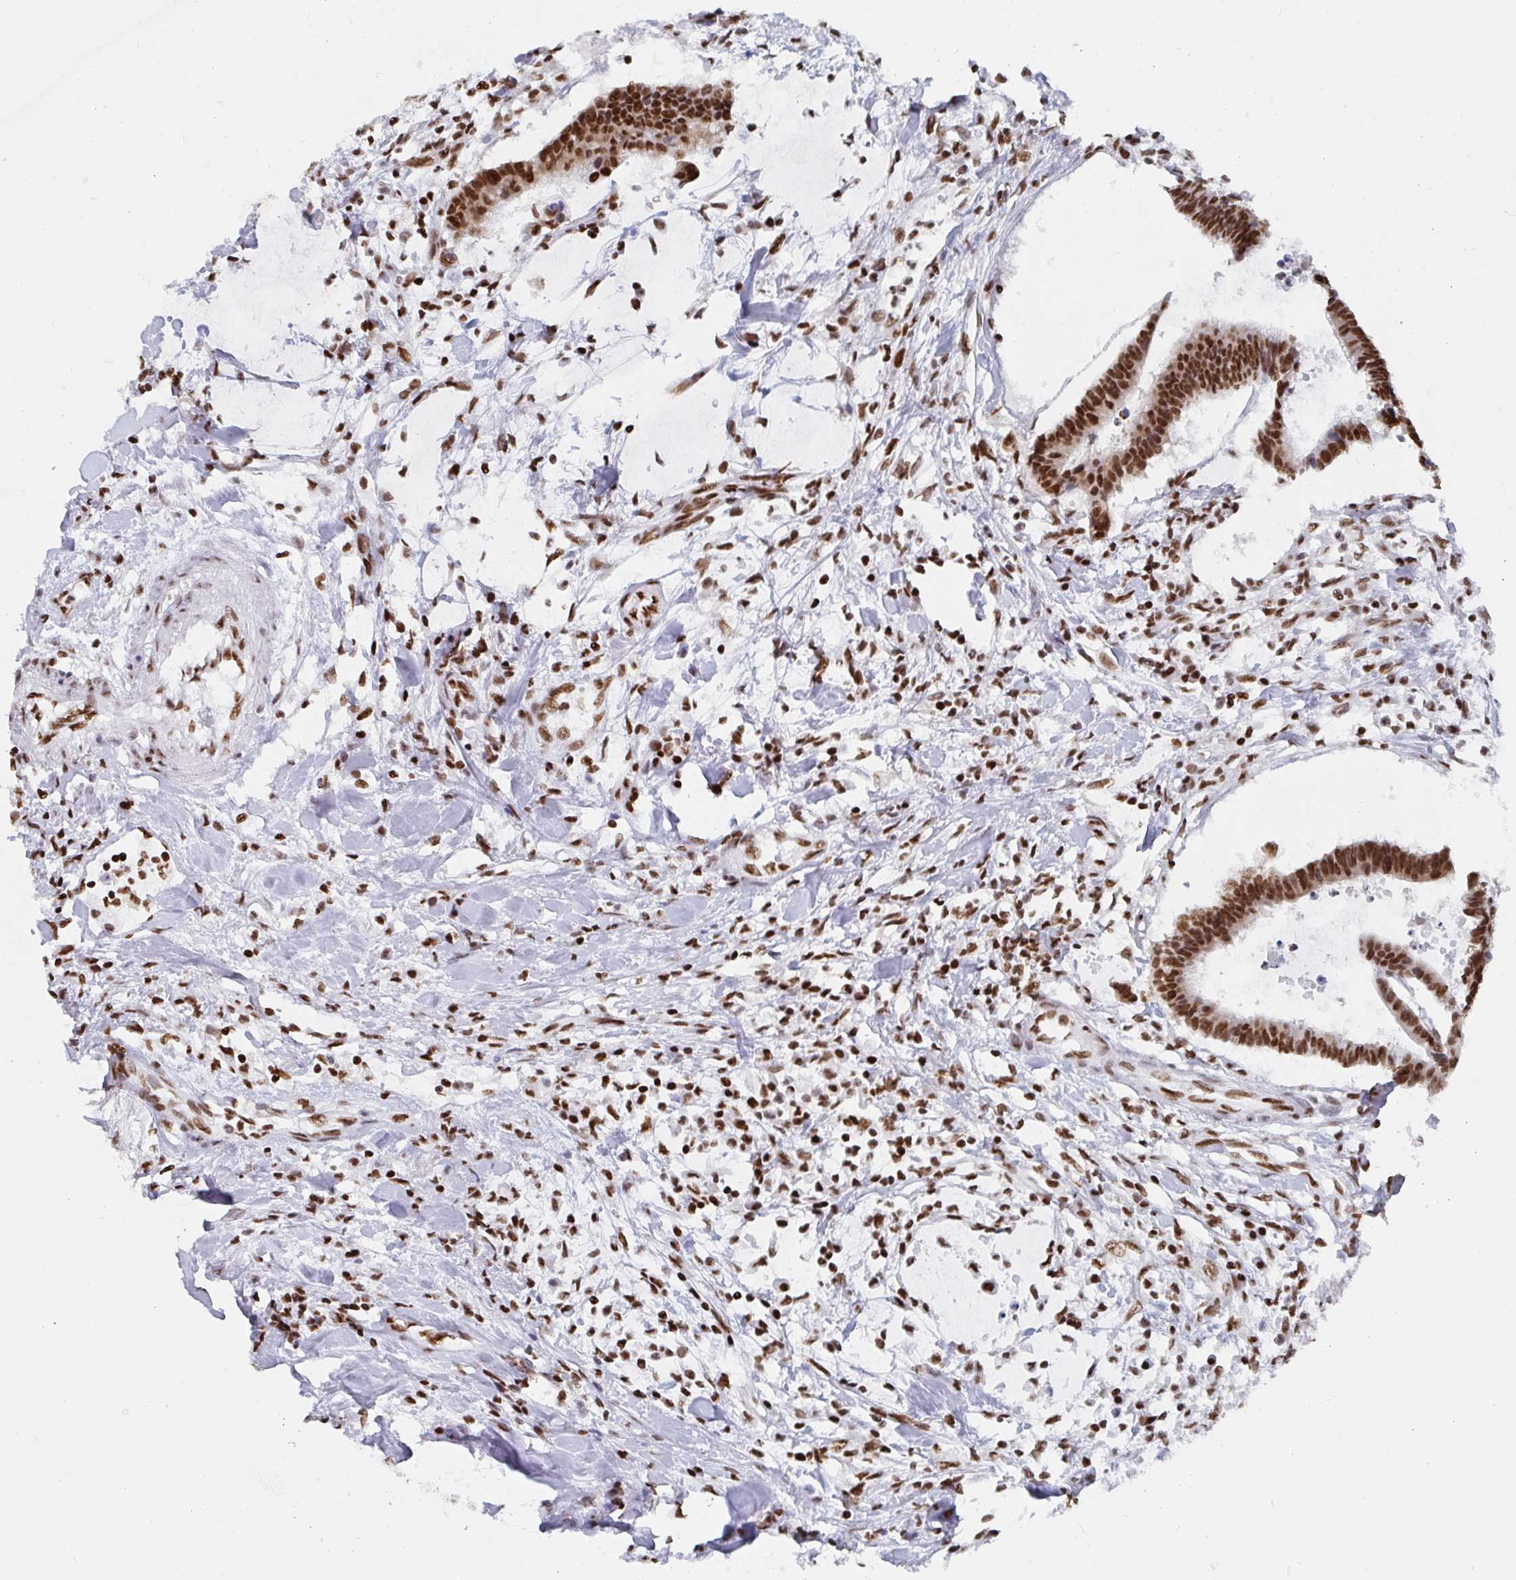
{"staining": {"intensity": "strong", "quantity": ">75%", "location": "nuclear"}, "tissue": "colorectal cancer", "cell_type": "Tumor cells", "image_type": "cancer", "snomed": [{"axis": "morphology", "description": "Adenocarcinoma, NOS"}, {"axis": "topography", "description": "Colon"}], "caption": "Human colorectal cancer (adenocarcinoma) stained for a protein (brown) reveals strong nuclear positive staining in approximately >75% of tumor cells.", "gene": "EWSR1", "patient": {"sex": "female", "age": 78}}